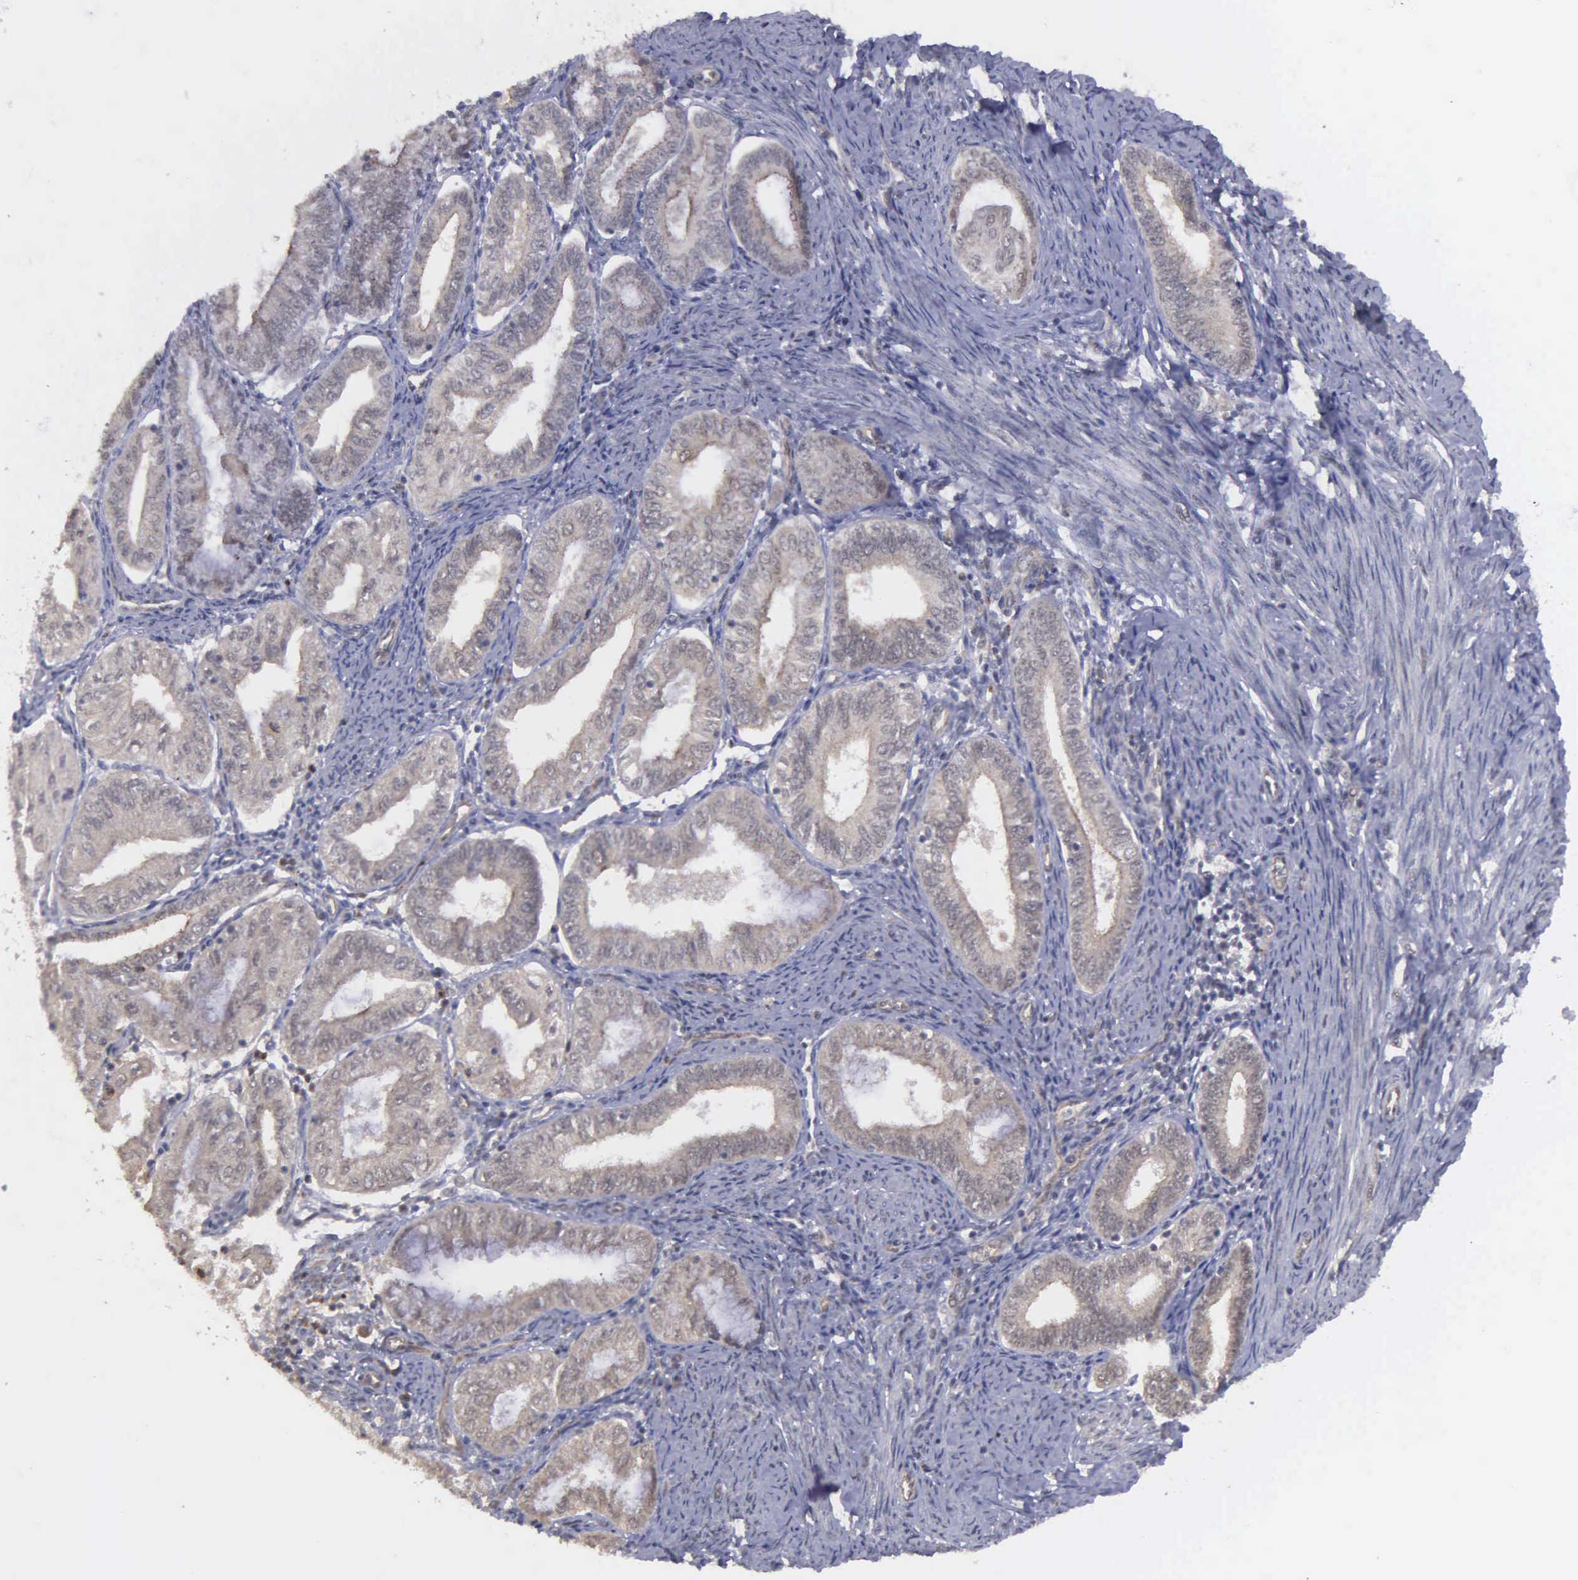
{"staining": {"intensity": "weak", "quantity": "<25%", "location": "cytoplasmic/membranous"}, "tissue": "endometrial cancer", "cell_type": "Tumor cells", "image_type": "cancer", "snomed": [{"axis": "morphology", "description": "Adenocarcinoma, NOS"}, {"axis": "topography", "description": "Endometrium"}], "caption": "Immunohistochemistry photomicrograph of neoplastic tissue: endometrial cancer stained with DAB displays no significant protein staining in tumor cells.", "gene": "MAP3K9", "patient": {"sex": "female", "age": 55}}